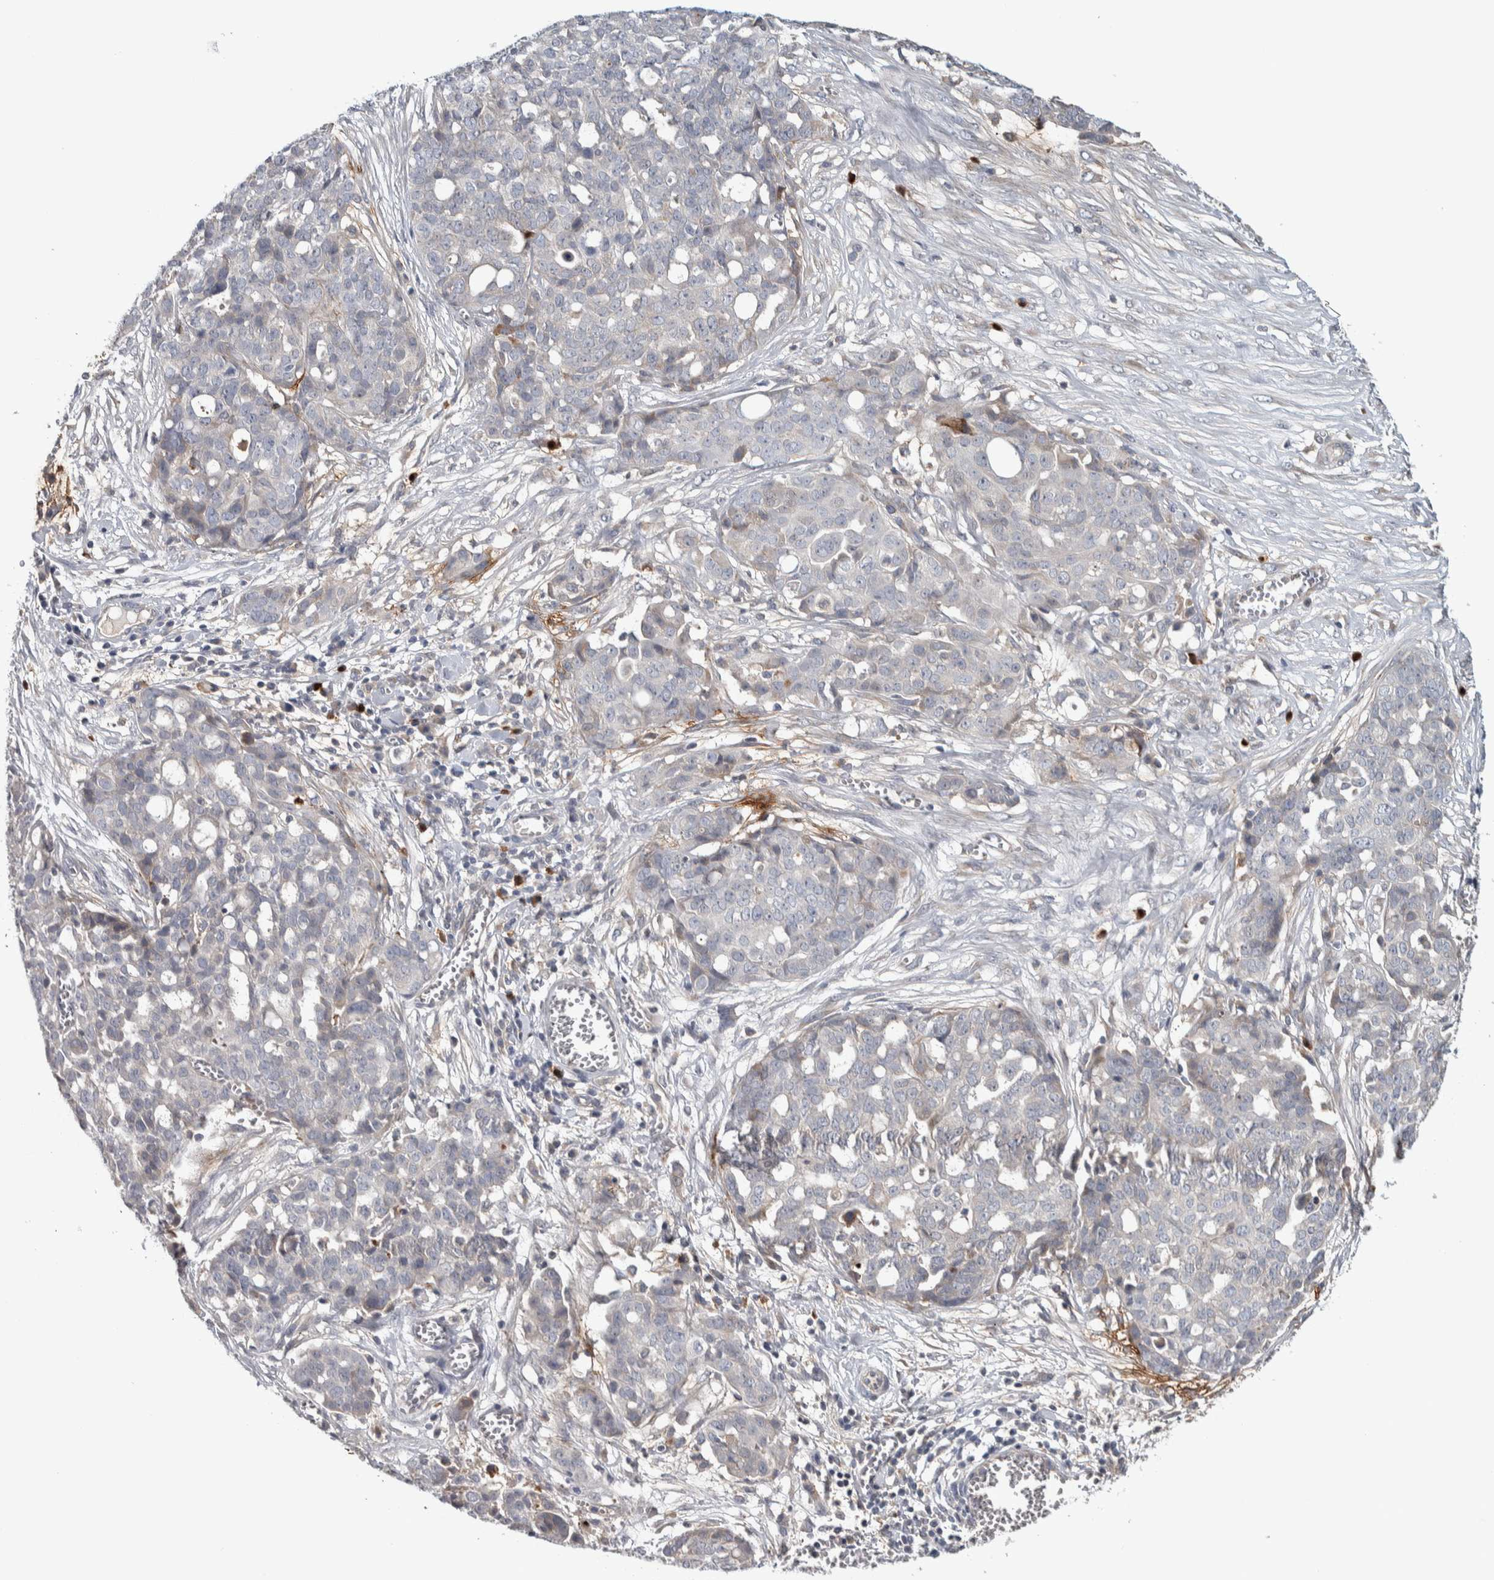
{"staining": {"intensity": "weak", "quantity": "<25%", "location": "cytoplasmic/membranous"}, "tissue": "ovarian cancer", "cell_type": "Tumor cells", "image_type": "cancer", "snomed": [{"axis": "morphology", "description": "Cystadenocarcinoma, serous, NOS"}, {"axis": "topography", "description": "Soft tissue"}, {"axis": "topography", "description": "Ovary"}], "caption": "Tumor cells show no significant positivity in ovarian cancer. The staining is performed using DAB (3,3'-diaminobenzidine) brown chromogen with nuclei counter-stained in using hematoxylin.", "gene": "ADPRM", "patient": {"sex": "female", "age": 57}}